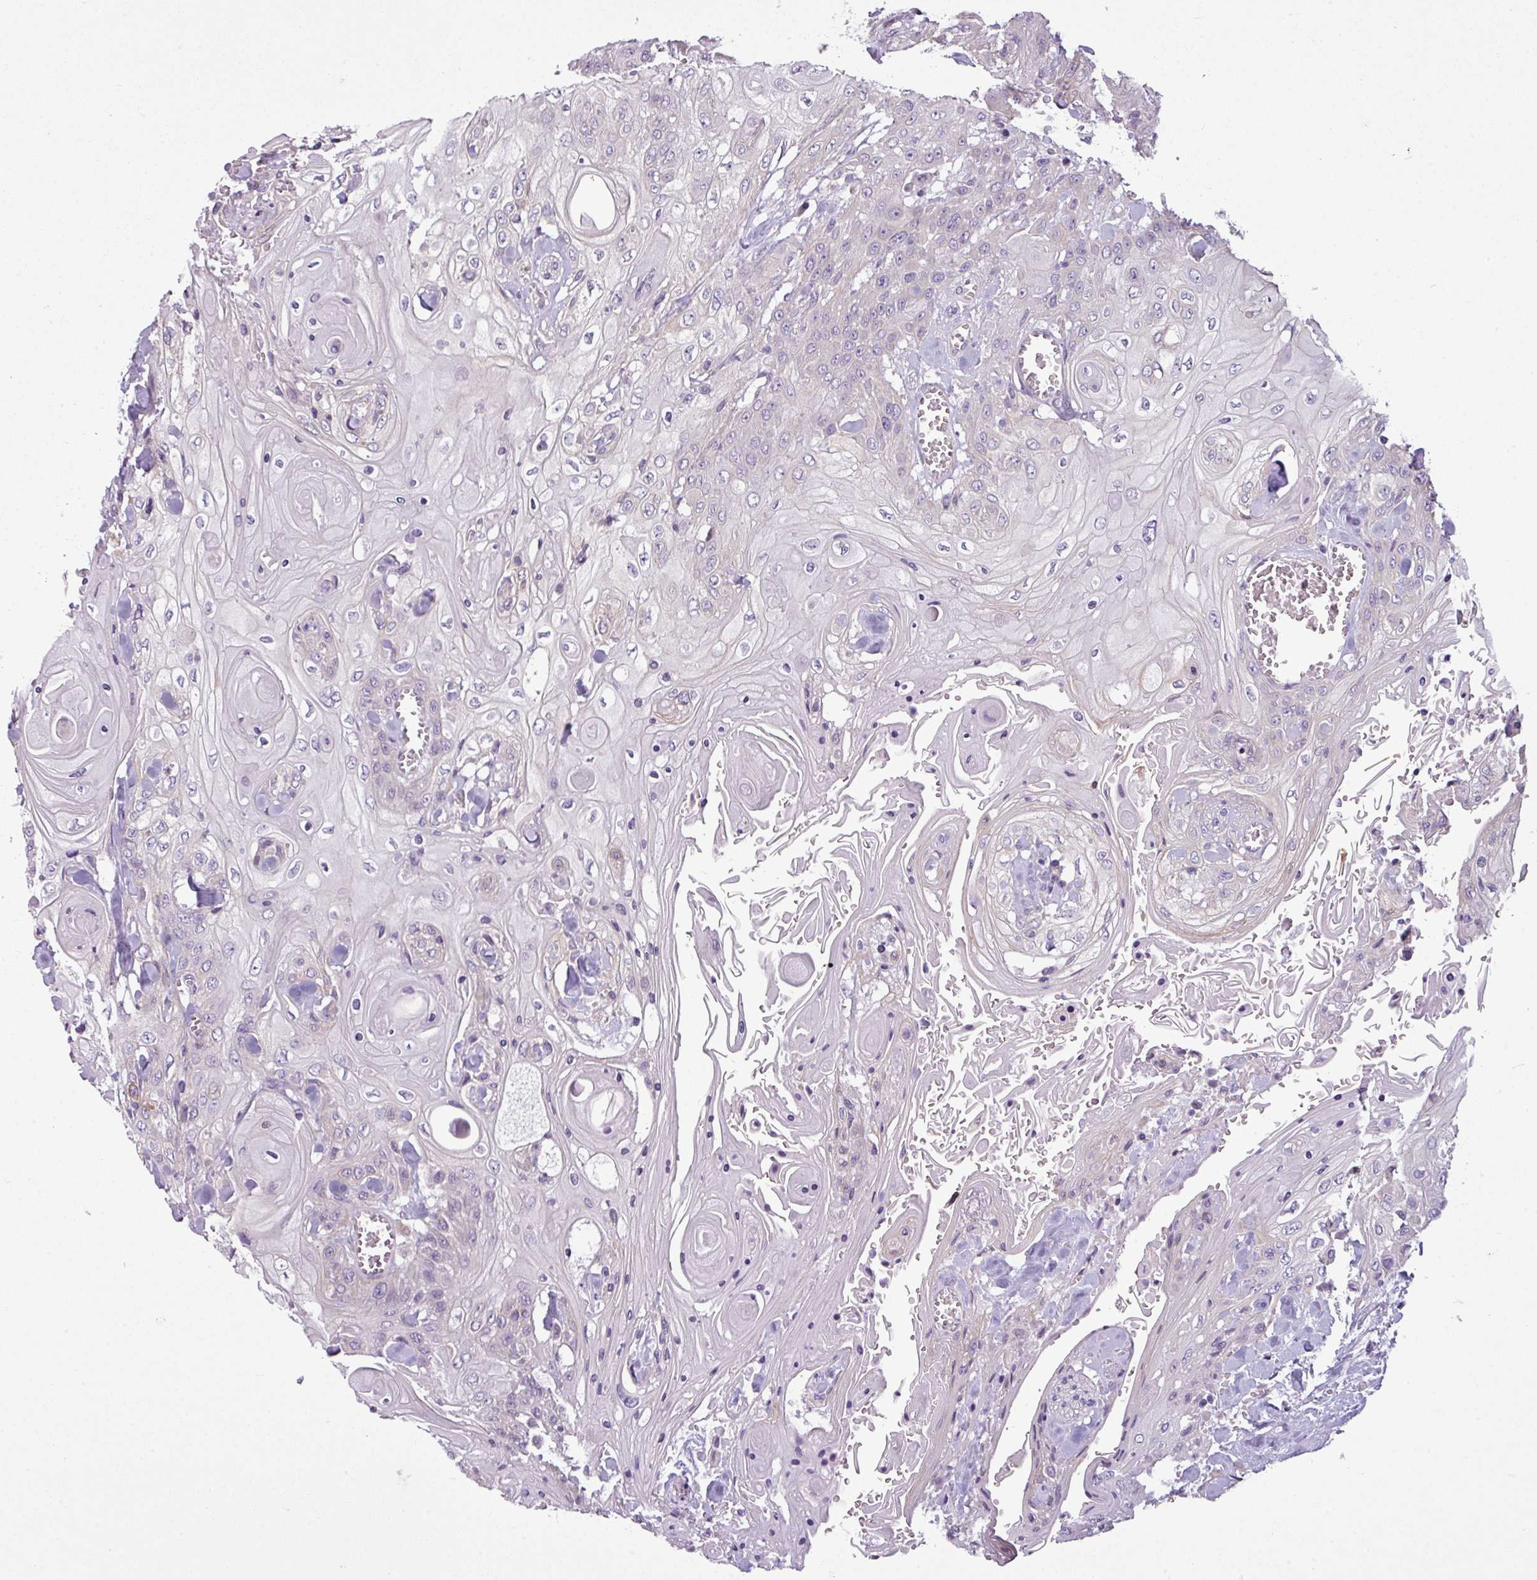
{"staining": {"intensity": "negative", "quantity": "none", "location": "none"}, "tissue": "head and neck cancer", "cell_type": "Tumor cells", "image_type": "cancer", "snomed": [{"axis": "morphology", "description": "Squamous cell carcinoma, NOS"}, {"axis": "topography", "description": "Head-Neck"}], "caption": "Photomicrograph shows no protein positivity in tumor cells of head and neck squamous cell carcinoma tissue.", "gene": "TOR1AIP2", "patient": {"sex": "female", "age": 43}}